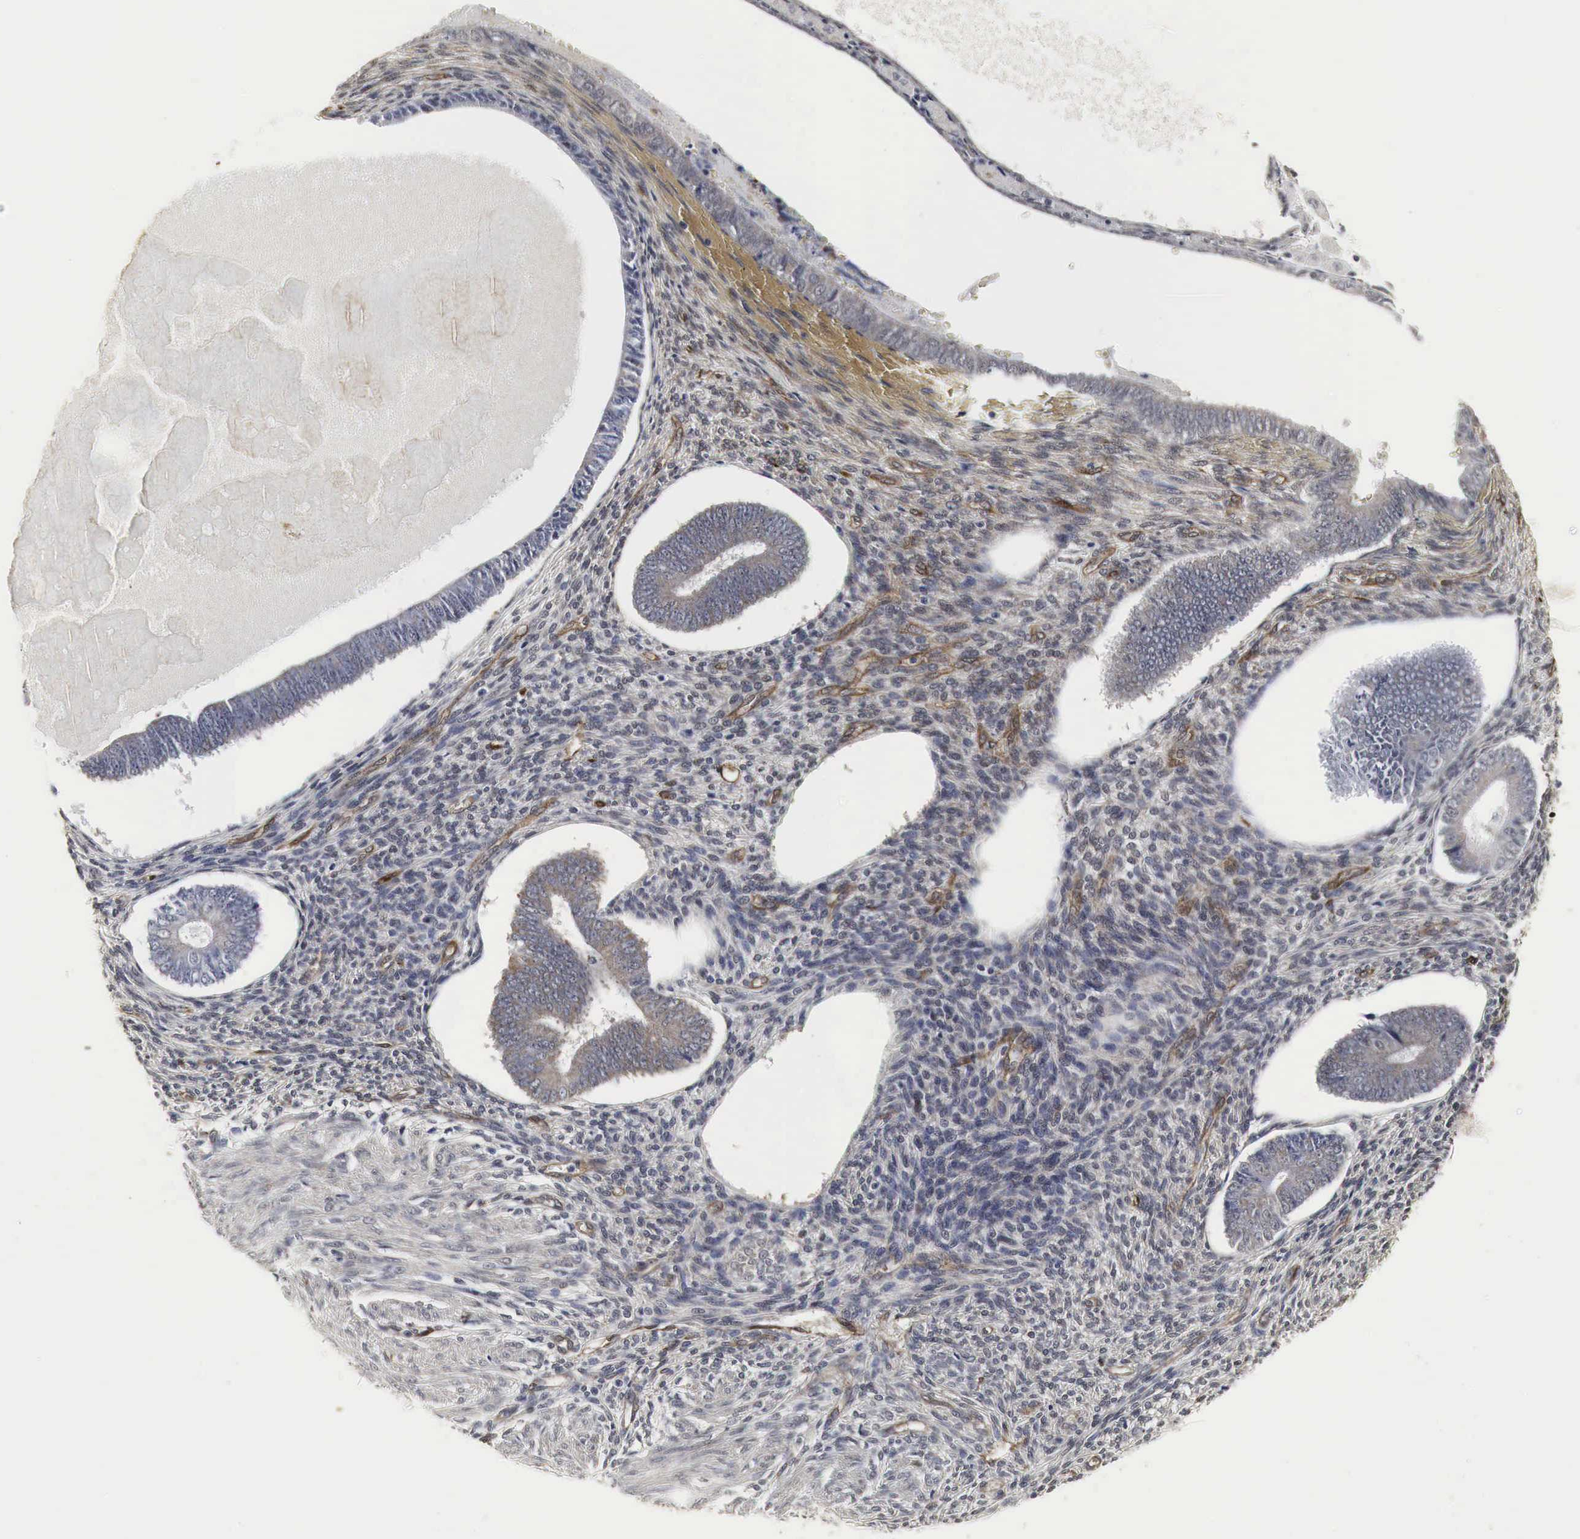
{"staining": {"intensity": "moderate", "quantity": "<25%", "location": "cytoplasmic/membranous"}, "tissue": "endometrium", "cell_type": "Cells in endometrial stroma", "image_type": "normal", "snomed": [{"axis": "morphology", "description": "Normal tissue, NOS"}, {"axis": "topography", "description": "Endometrium"}], "caption": "High-power microscopy captured an immunohistochemistry histopathology image of benign endometrium, revealing moderate cytoplasmic/membranous expression in approximately <25% of cells in endometrial stroma.", "gene": "SPIN1", "patient": {"sex": "female", "age": 82}}